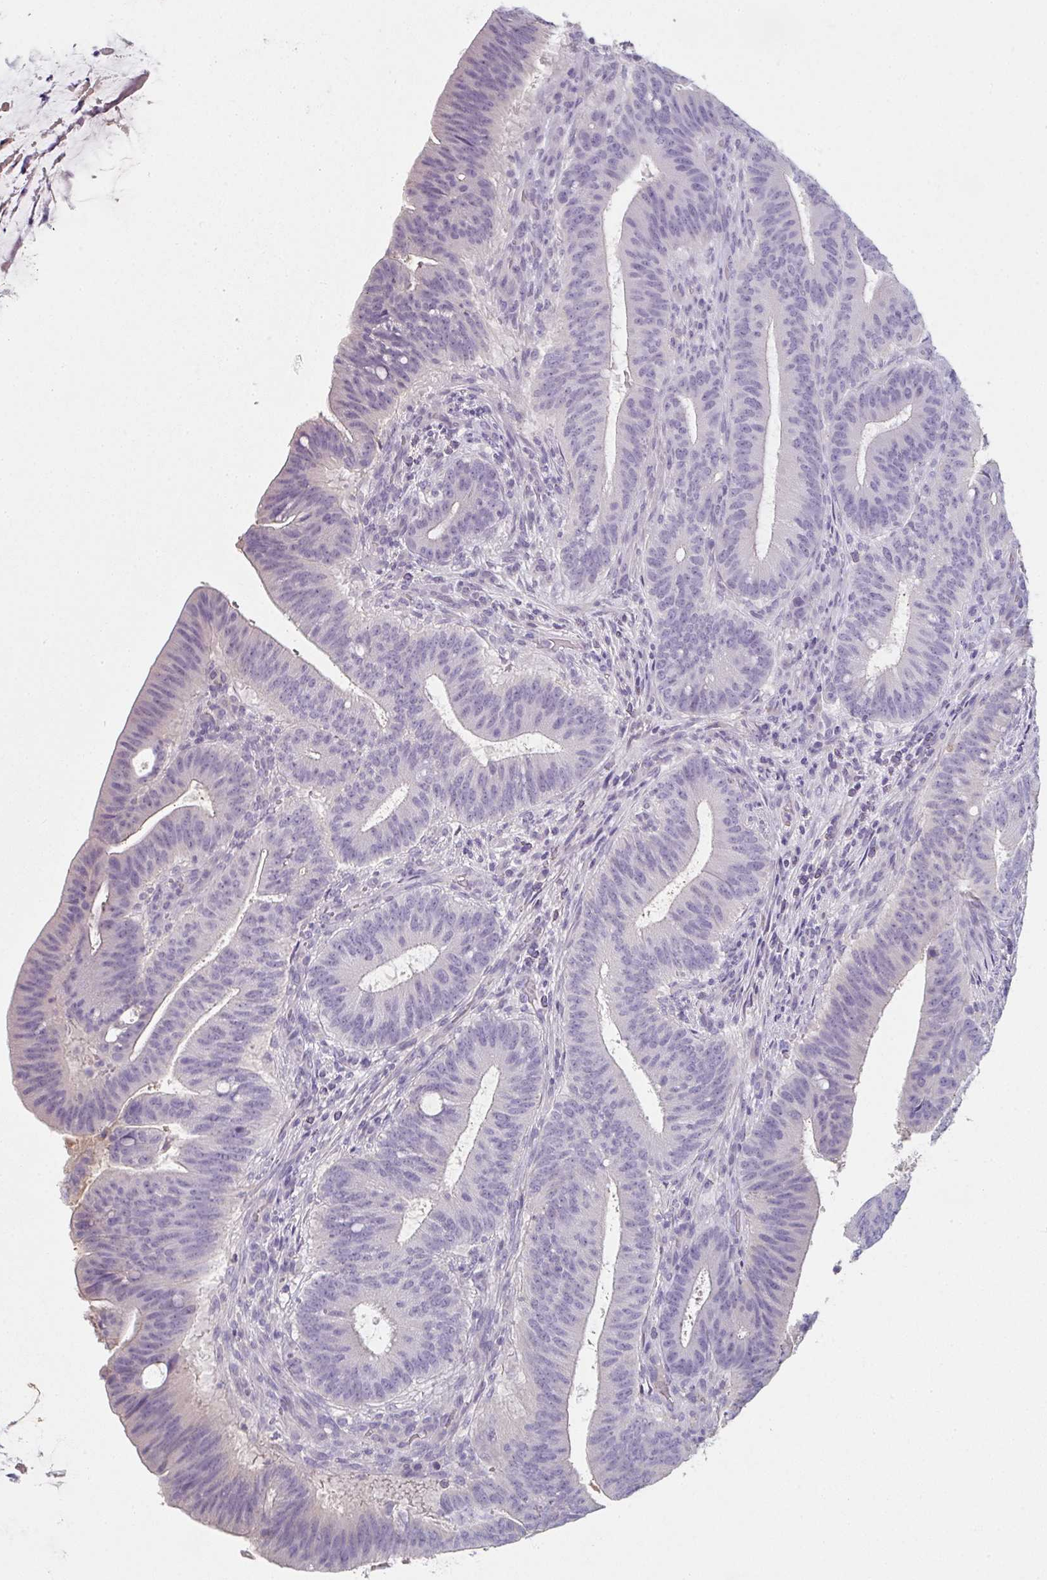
{"staining": {"intensity": "negative", "quantity": "none", "location": "none"}, "tissue": "colorectal cancer", "cell_type": "Tumor cells", "image_type": "cancer", "snomed": [{"axis": "morphology", "description": "Adenocarcinoma, NOS"}, {"axis": "topography", "description": "Colon"}], "caption": "Tumor cells are negative for brown protein staining in colorectal cancer. Brightfield microscopy of immunohistochemistry (IHC) stained with DAB (3,3'-diaminobenzidine) (brown) and hematoxylin (blue), captured at high magnification.", "gene": "C1QTNF8", "patient": {"sex": "female", "age": 43}}